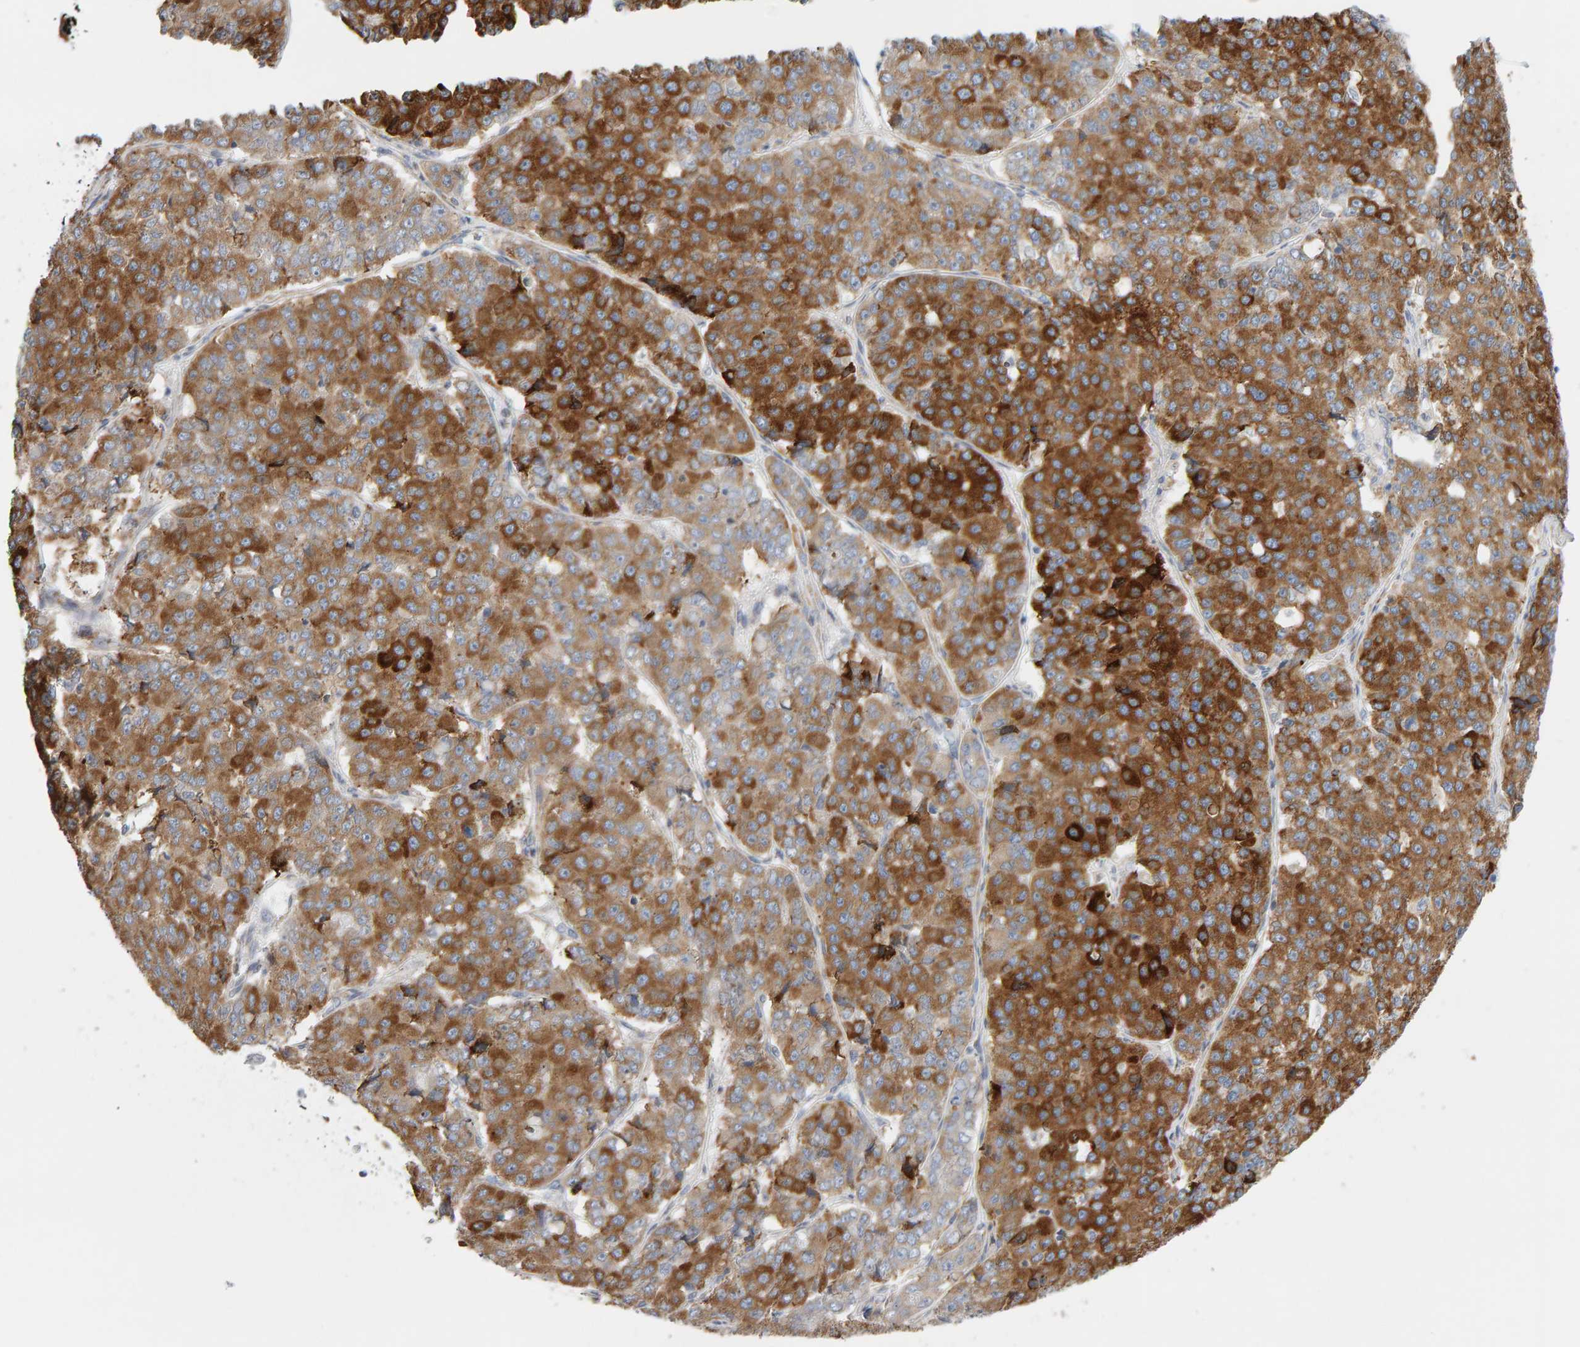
{"staining": {"intensity": "strong", "quantity": ">75%", "location": "cytoplasmic/membranous"}, "tissue": "pancreatic cancer", "cell_type": "Tumor cells", "image_type": "cancer", "snomed": [{"axis": "morphology", "description": "Adenocarcinoma, NOS"}, {"axis": "topography", "description": "Pancreas"}], "caption": "Strong cytoplasmic/membranous expression is present in approximately >75% of tumor cells in pancreatic adenocarcinoma. (Stains: DAB in brown, nuclei in blue, Microscopy: brightfield microscopy at high magnification).", "gene": "ENGASE", "patient": {"sex": "male", "age": 50}}